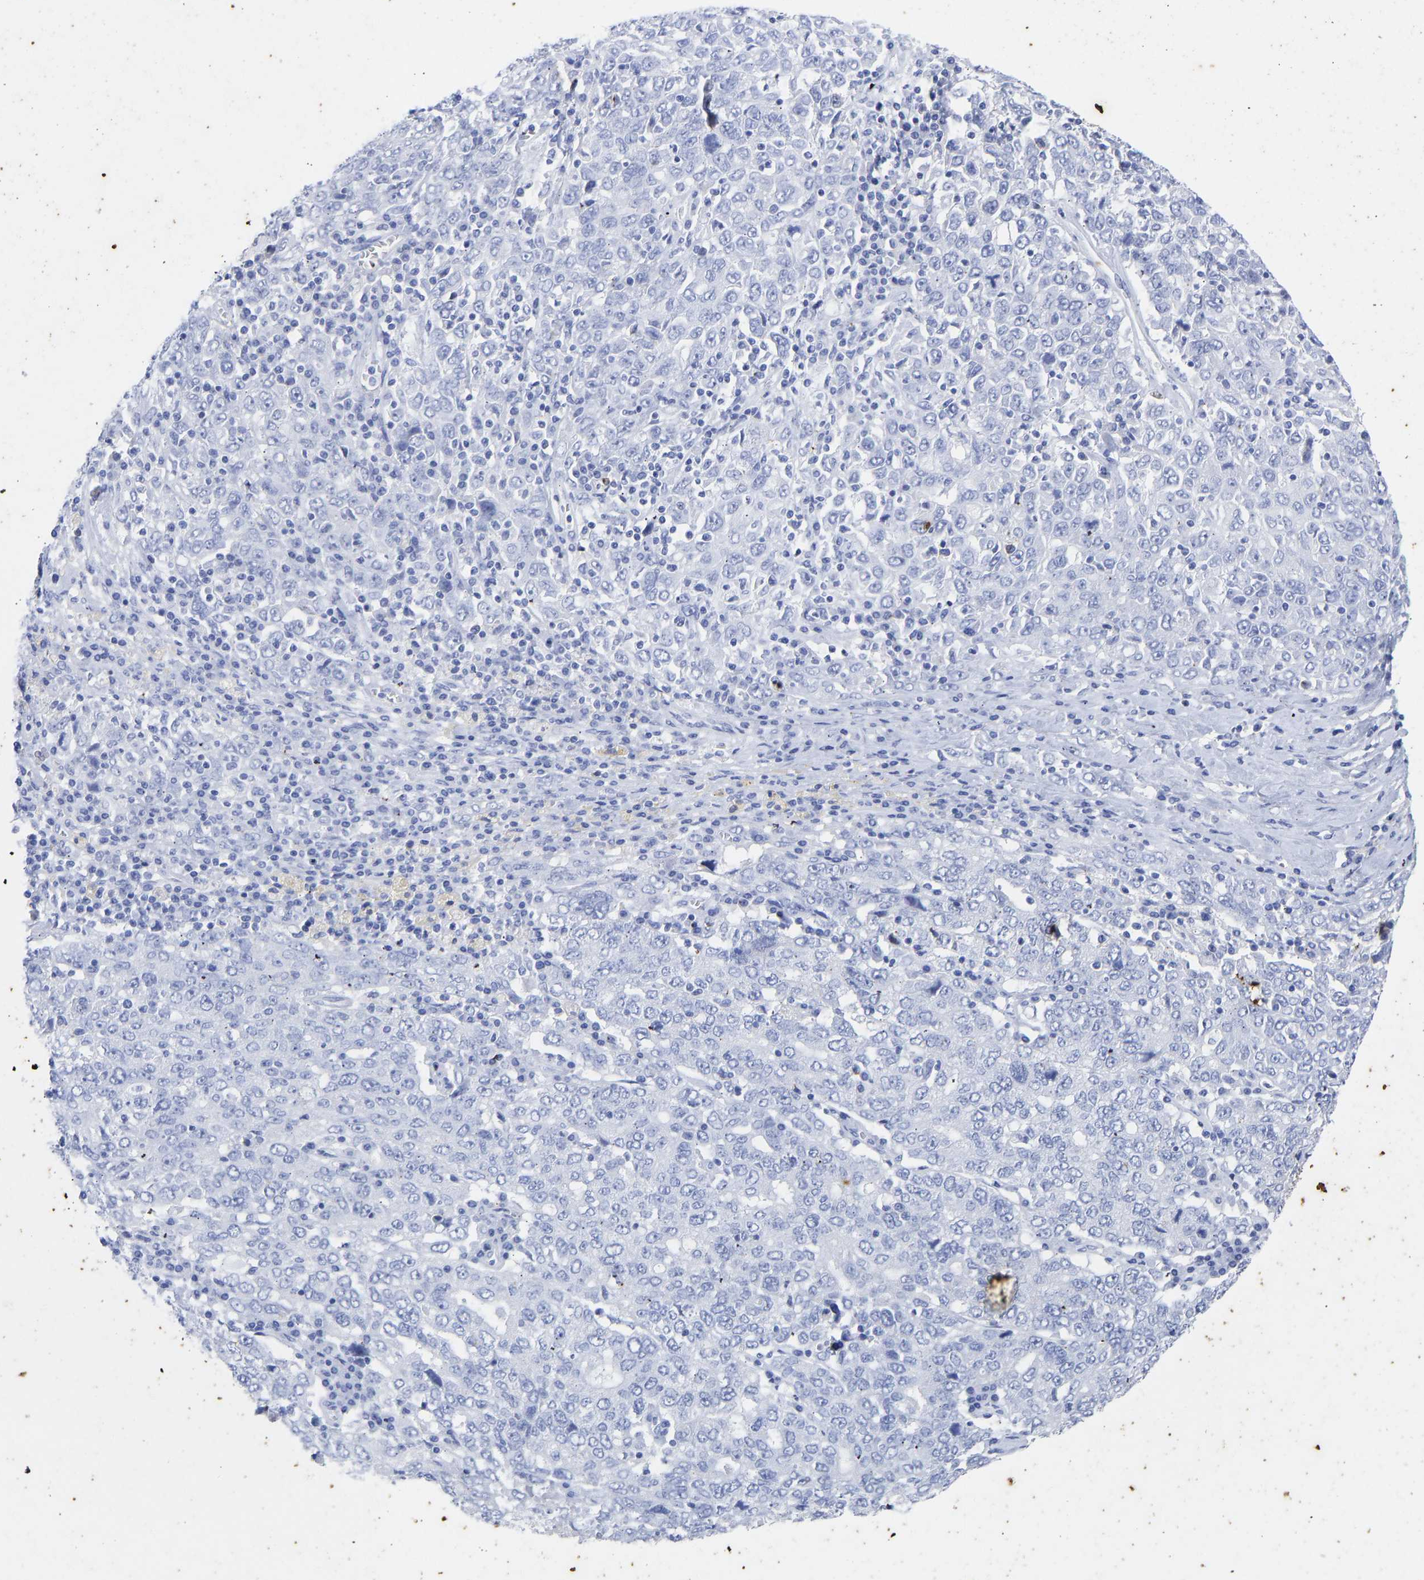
{"staining": {"intensity": "negative", "quantity": "none", "location": "none"}, "tissue": "ovarian cancer", "cell_type": "Tumor cells", "image_type": "cancer", "snomed": [{"axis": "morphology", "description": "Carcinoma, endometroid"}, {"axis": "topography", "description": "Ovary"}], "caption": "Tumor cells show no significant protein staining in ovarian endometroid carcinoma.", "gene": "KRT1", "patient": {"sex": "female", "age": 62}}